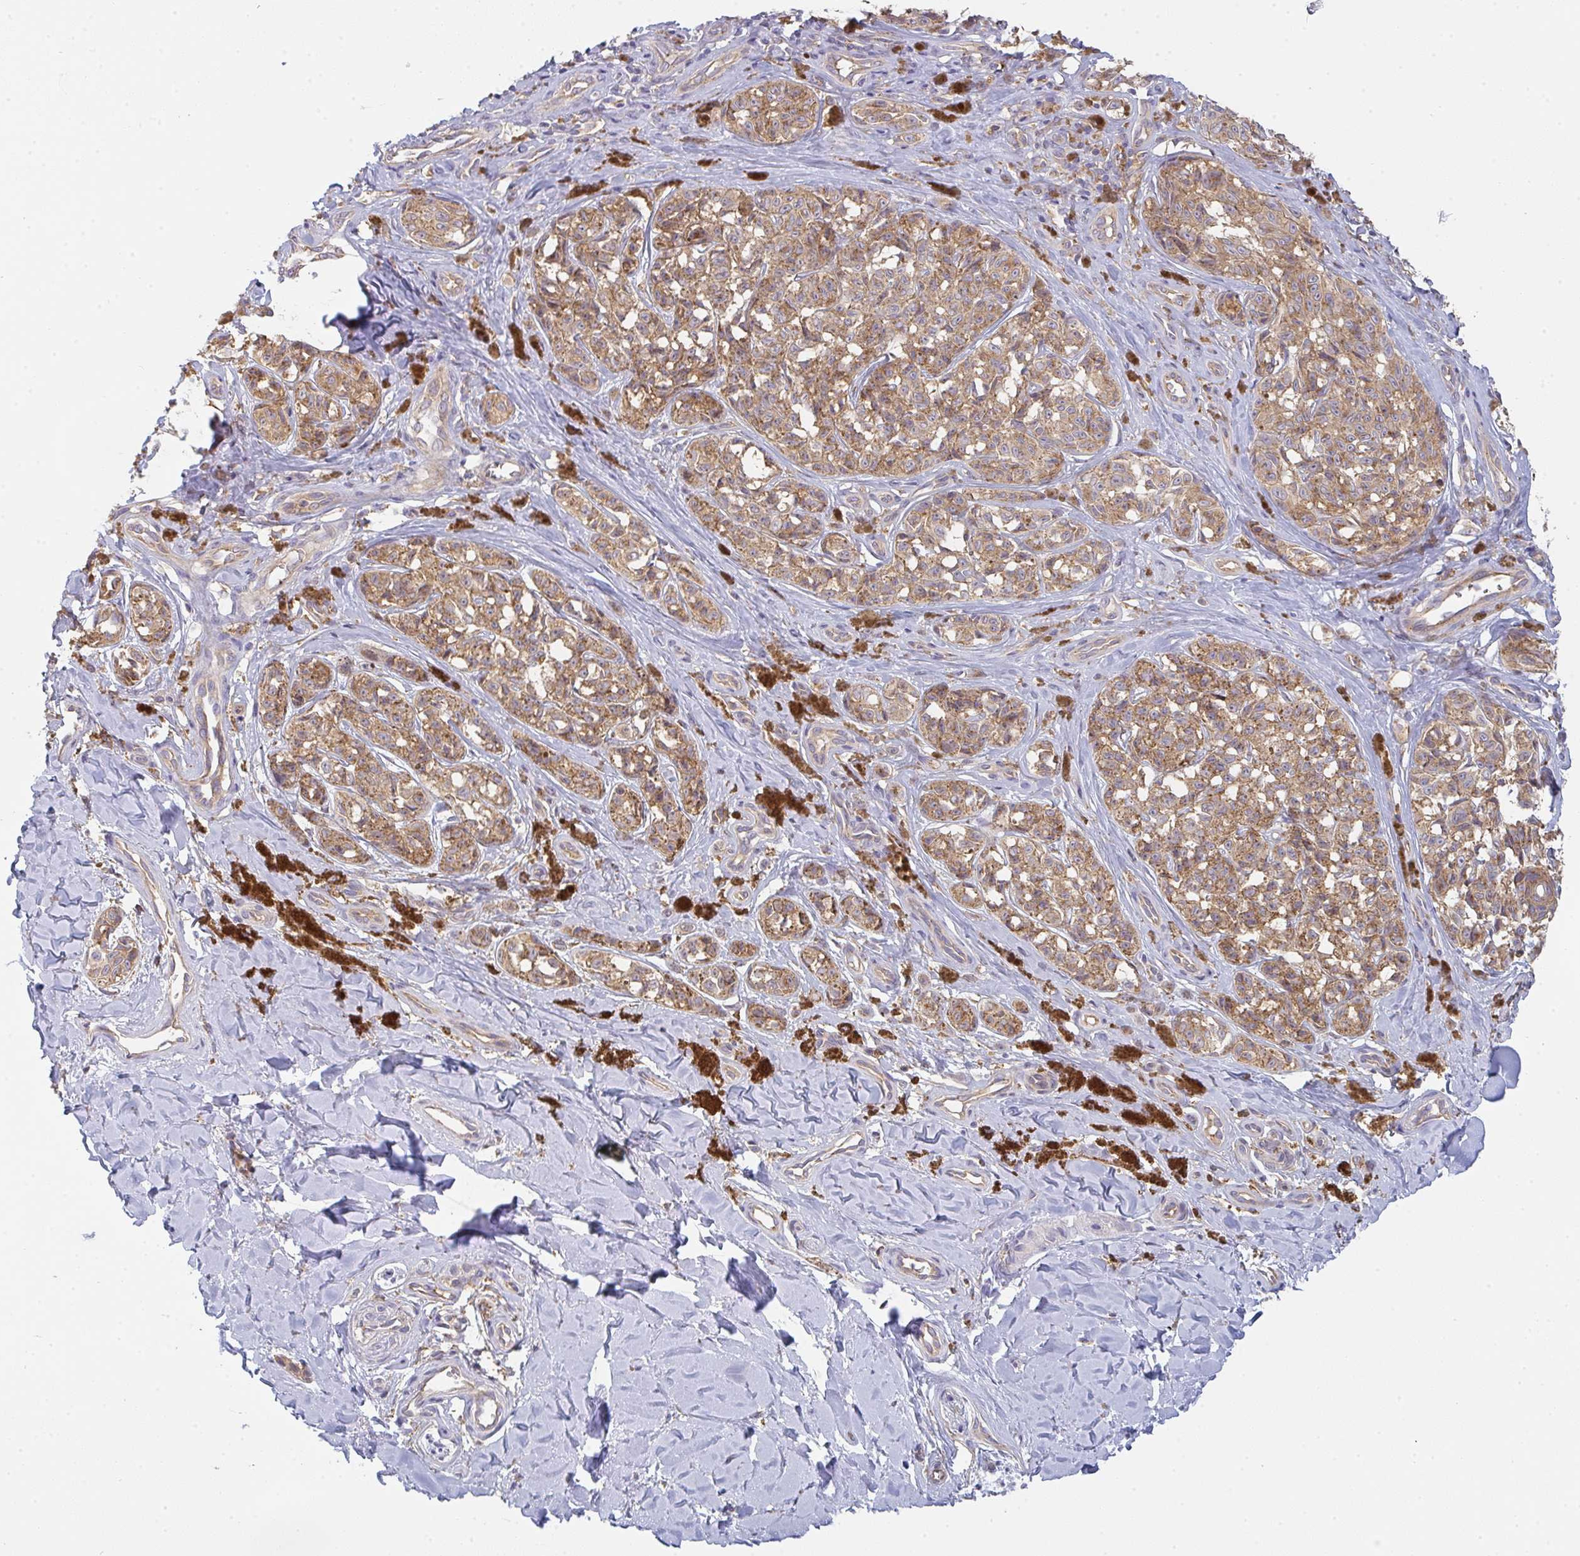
{"staining": {"intensity": "moderate", "quantity": ">75%", "location": "cytoplasmic/membranous"}, "tissue": "melanoma", "cell_type": "Tumor cells", "image_type": "cancer", "snomed": [{"axis": "morphology", "description": "Malignant melanoma, NOS"}, {"axis": "topography", "description": "Skin"}], "caption": "A high-resolution micrograph shows IHC staining of melanoma, which reveals moderate cytoplasmic/membranous positivity in about >75% of tumor cells.", "gene": "SNX5", "patient": {"sex": "female", "age": 65}}